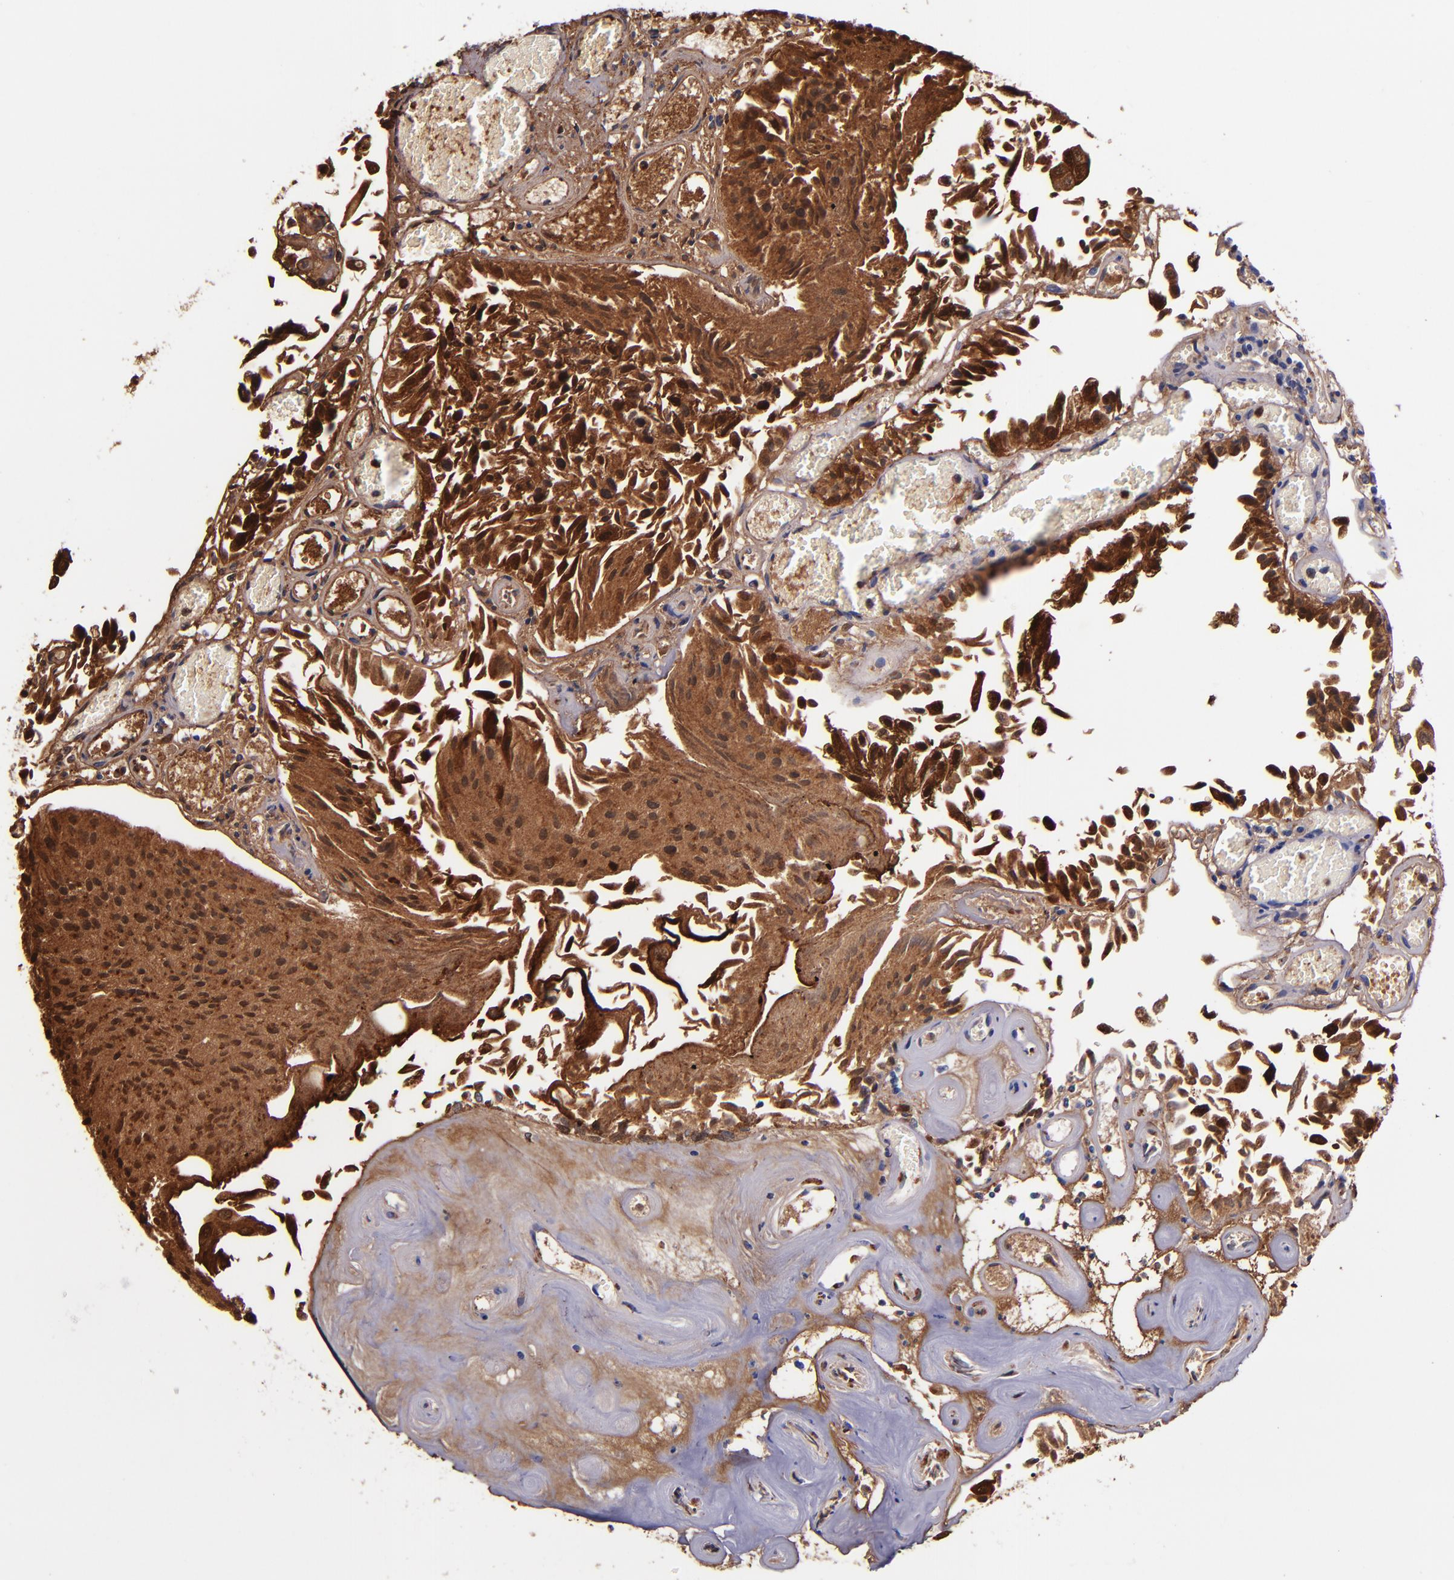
{"staining": {"intensity": "strong", "quantity": ">75%", "location": "cytoplasmic/membranous"}, "tissue": "urothelial cancer", "cell_type": "Tumor cells", "image_type": "cancer", "snomed": [{"axis": "morphology", "description": "Urothelial carcinoma, Low grade"}, {"axis": "topography", "description": "Urinary bladder"}], "caption": "Immunohistochemistry (IHC) (DAB (3,3'-diaminobenzidine)) staining of human urothelial carcinoma (low-grade) reveals strong cytoplasmic/membranous protein positivity in about >75% of tumor cells. The protein is shown in brown color, while the nuclei are stained blue.", "gene": "IVL", "patient": {"sex": "male", "age": 86}}